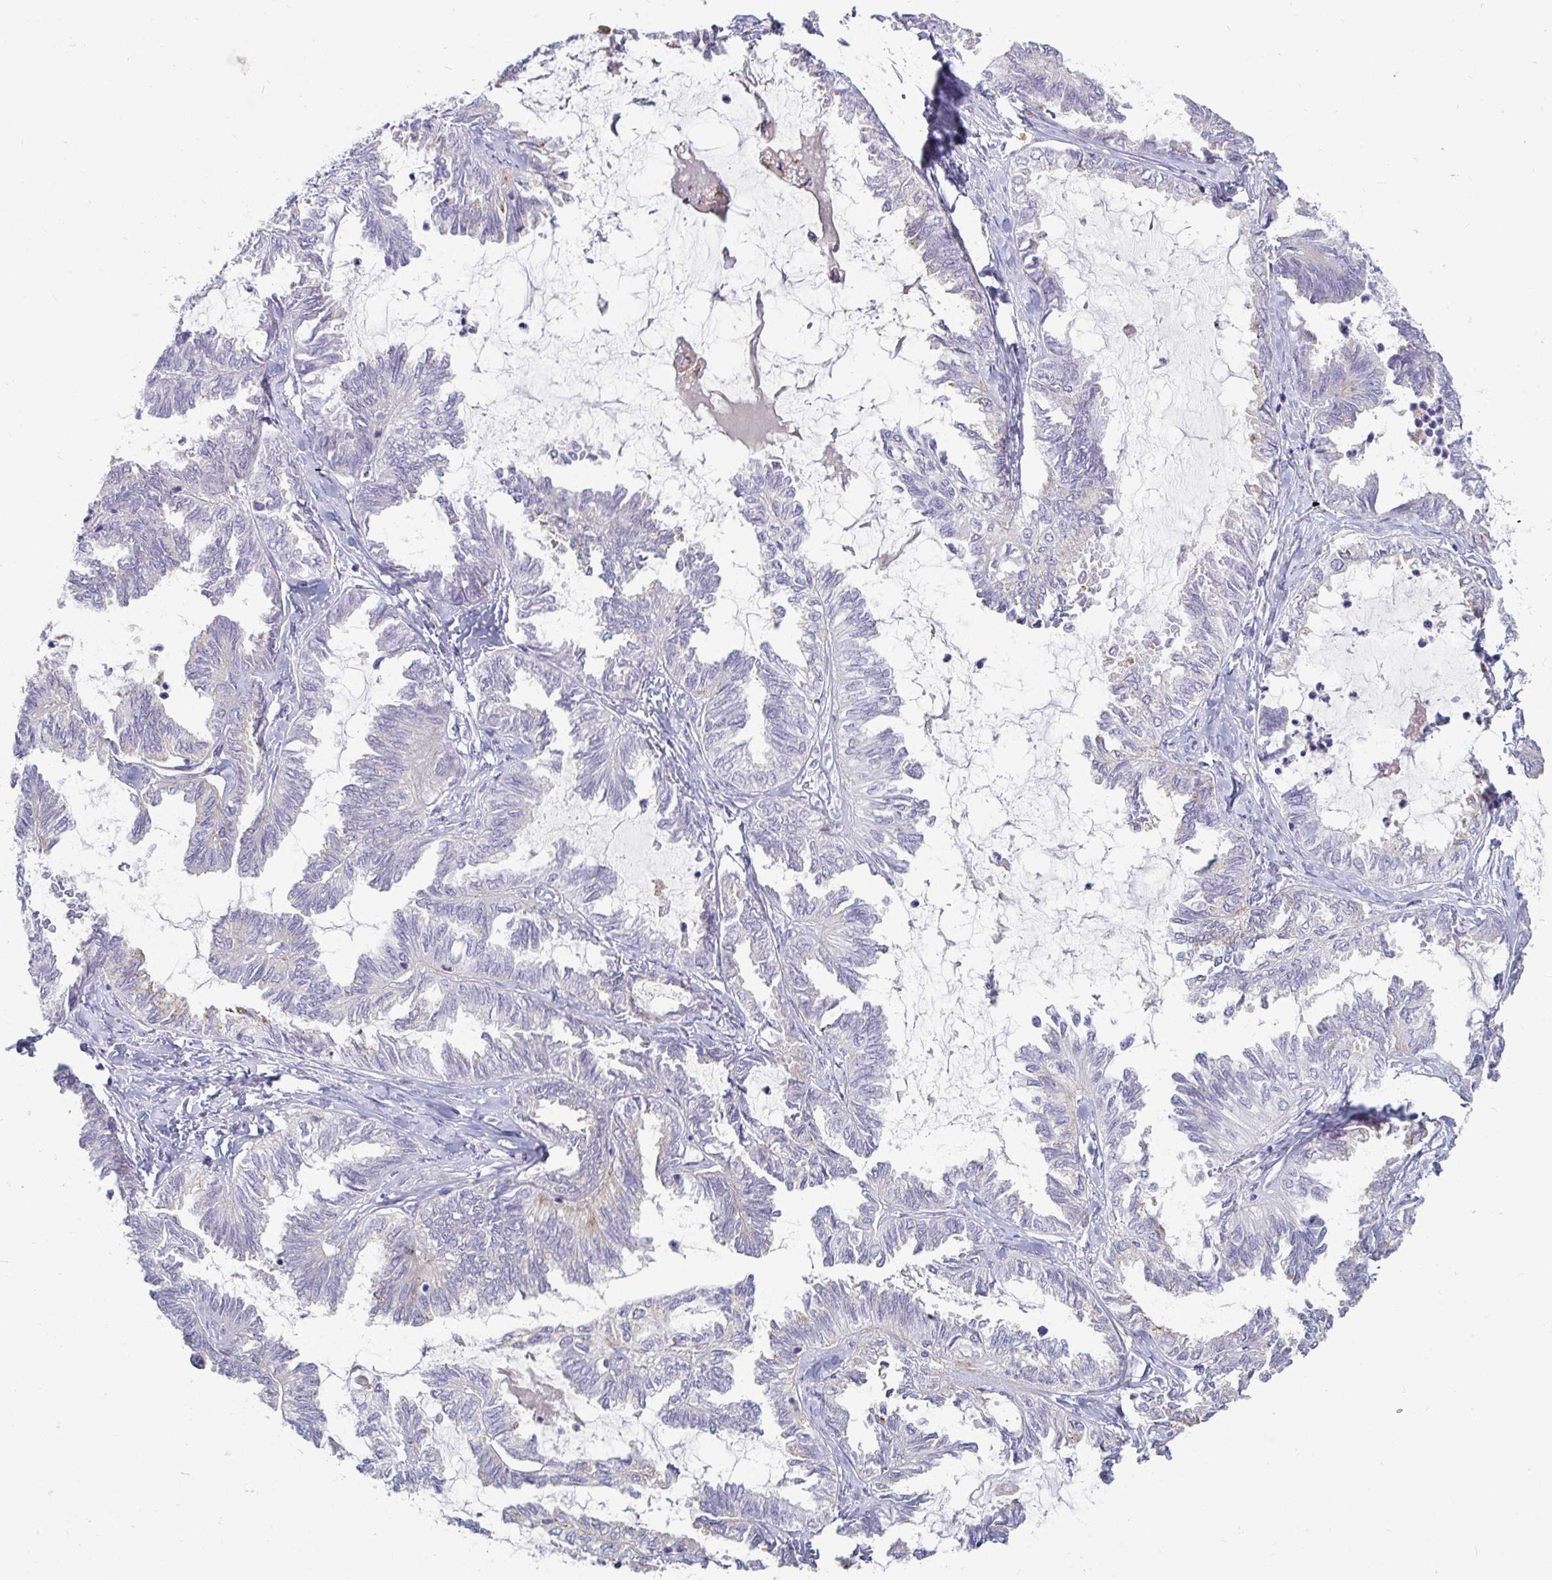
{"staining": {"intensity": "negative", "quantity": "none", "location": "none"}, "tissue": "ovarian cancer", "cell_type": "Tumor cells", "image_type": "cancer", "snomed": [{"axis": "morphology", "description": "Carcinoma, endometroid"}, {"axis": "topography", "description": "Ovary"}], "caption": "Ovarian cancer (endometroid carcinoma) was stained to show a protein in brown. There is no significant staining in tumor cells. The staining was performed using DAB to visualize the protein expression in brown, while the nuclei were stained in blue with hematoxylin (Magnification: 20x).", "gene": "CTSZ", "patient": {"sex": "female", "age": 70}}